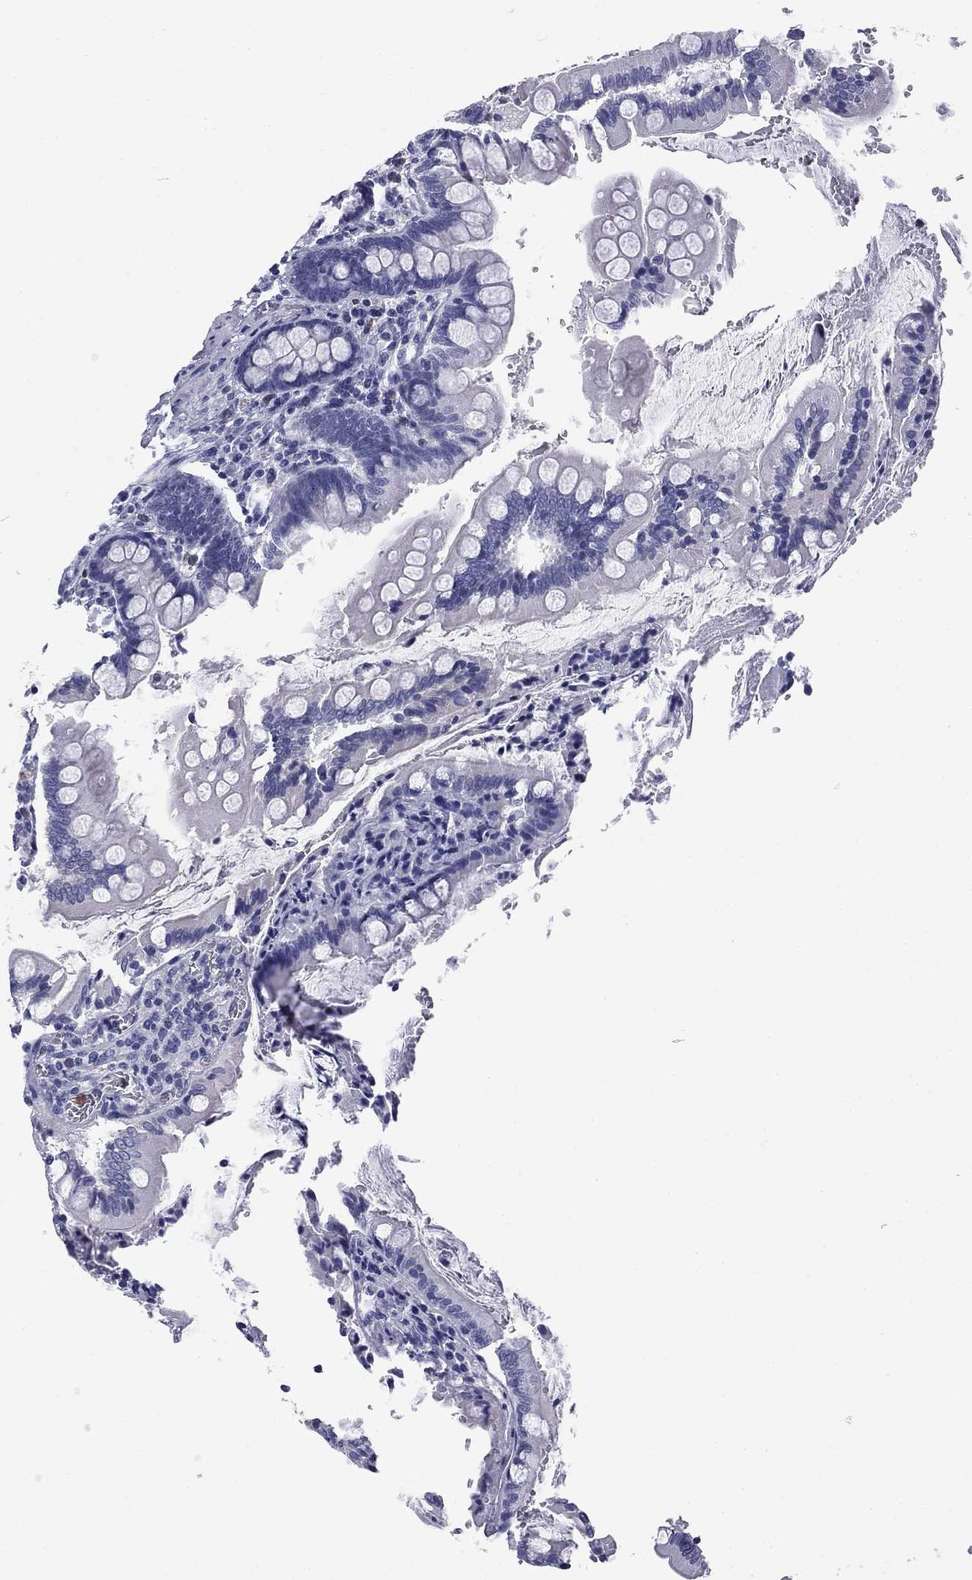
{"staining": {"intensity": "negative", "quantity": "none", "location": "none"}, "tissue": "small intestine", "cell_type": "Glandular cells", "image_type": "normal", "snomed": [{"axis": "morphology", "description": "Normal tissue, NOS"}, {"axis": "topography", "description": "Small intestine"}], "caption": "The immunohistochemistry histopathology image has no significant positivity in glandular cells of small intestine. The staining is performed using DAB (3,3'-diaminobenzidine) brown chromogen with nuclei counter-stained in using hematoxylin.", "gene": "TRIM29", "patient": {"sex": "female", "age": 56}}